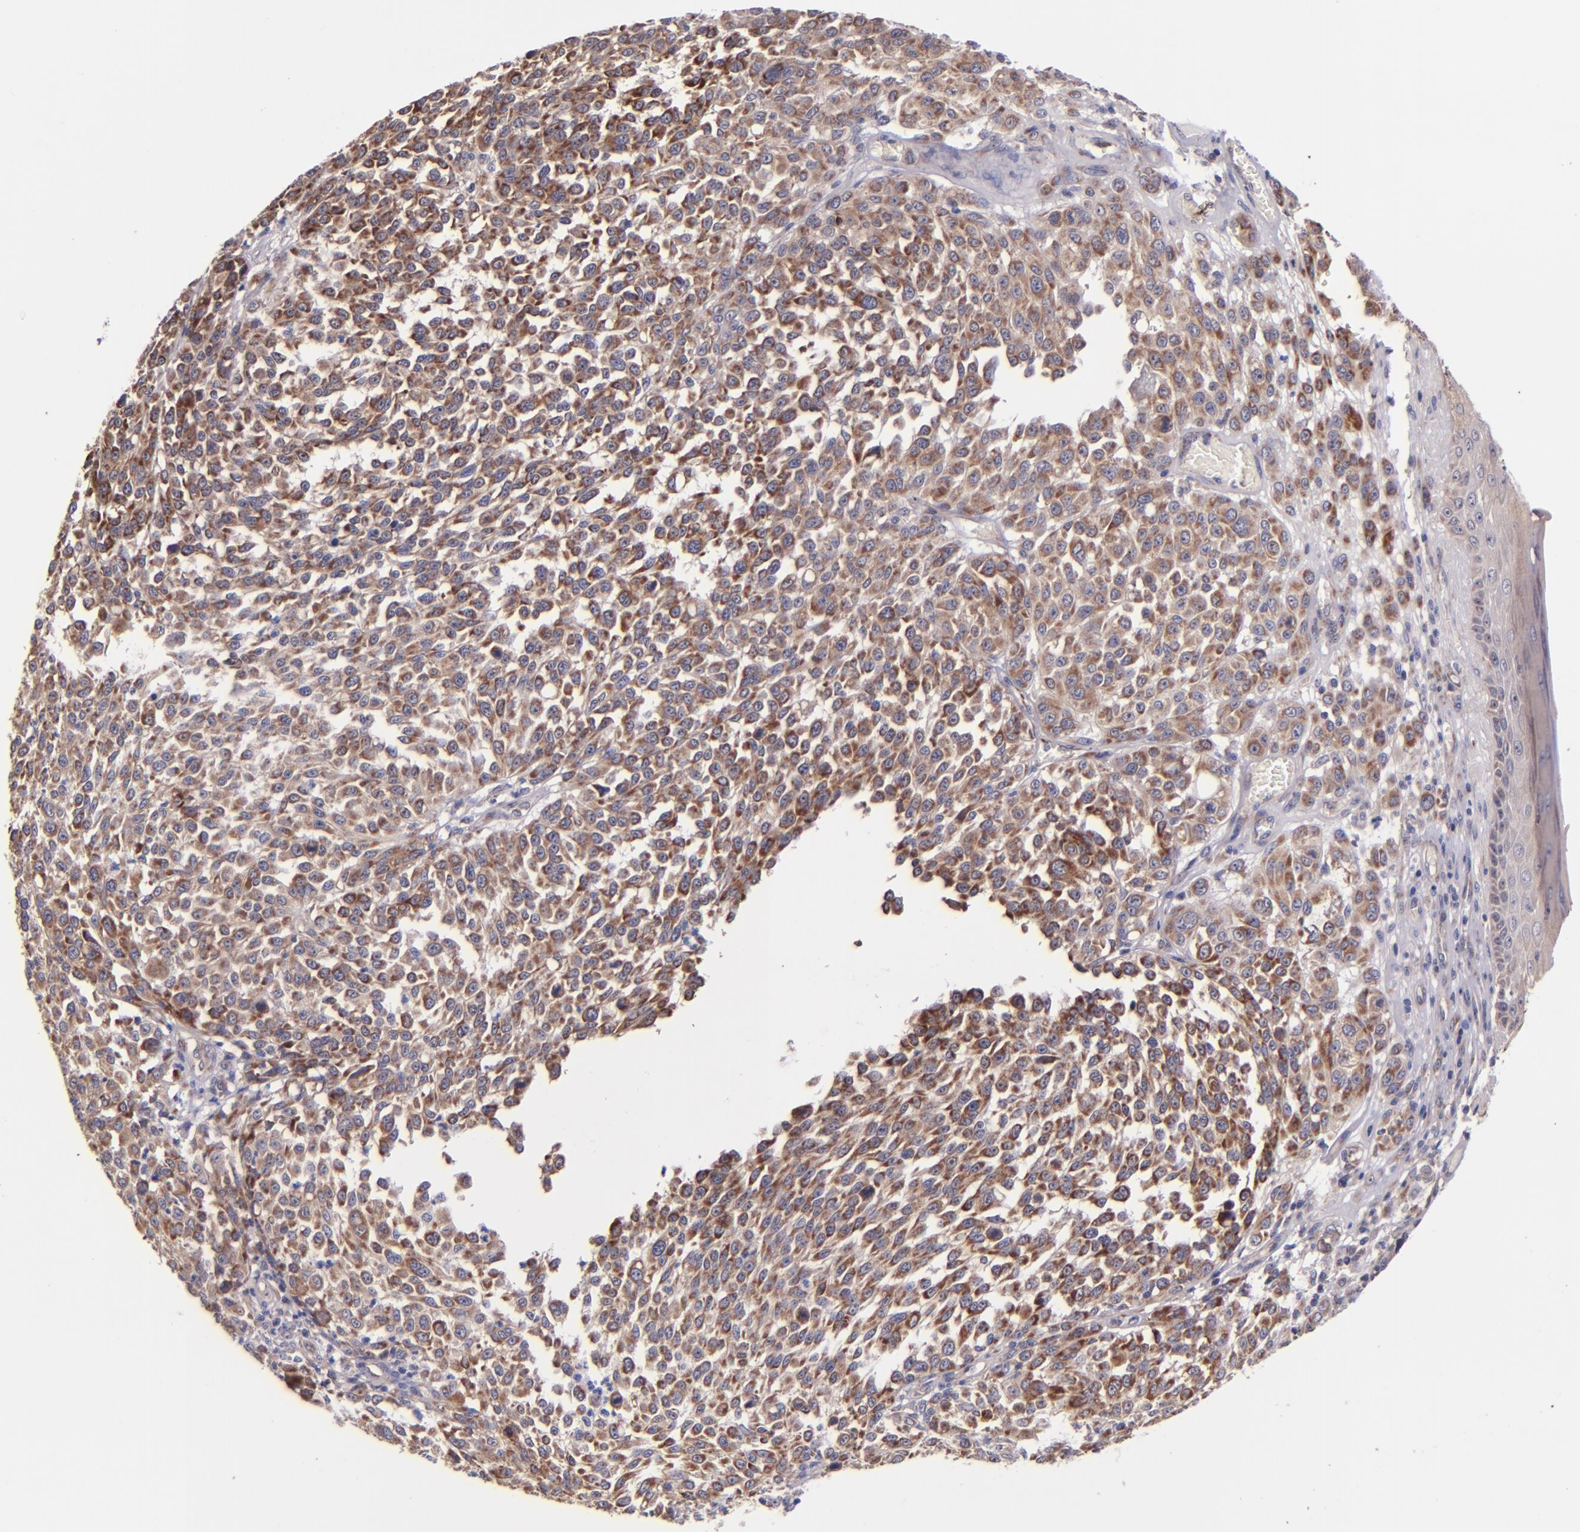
{"staining": {"intensity": "moderate", "quantity": ">75%", "location": "cytoplasmic/membranous"}, "tissue": "melanoma", "cell_type": "Tumor cells", "image_type": "cancer", "snomed": [{"axis": "morphology", "description": "Malignant melanoma, NOS"}, {"axis": "topography", "description": "Skin"}], "caption": "The immunohistochemical stain labels moderate cytoplasmic/membranous expression in tumor cells of malignant melanoma tissue.", "gene": "SHC1", "patient": {"sex": "female", "age": 49}}